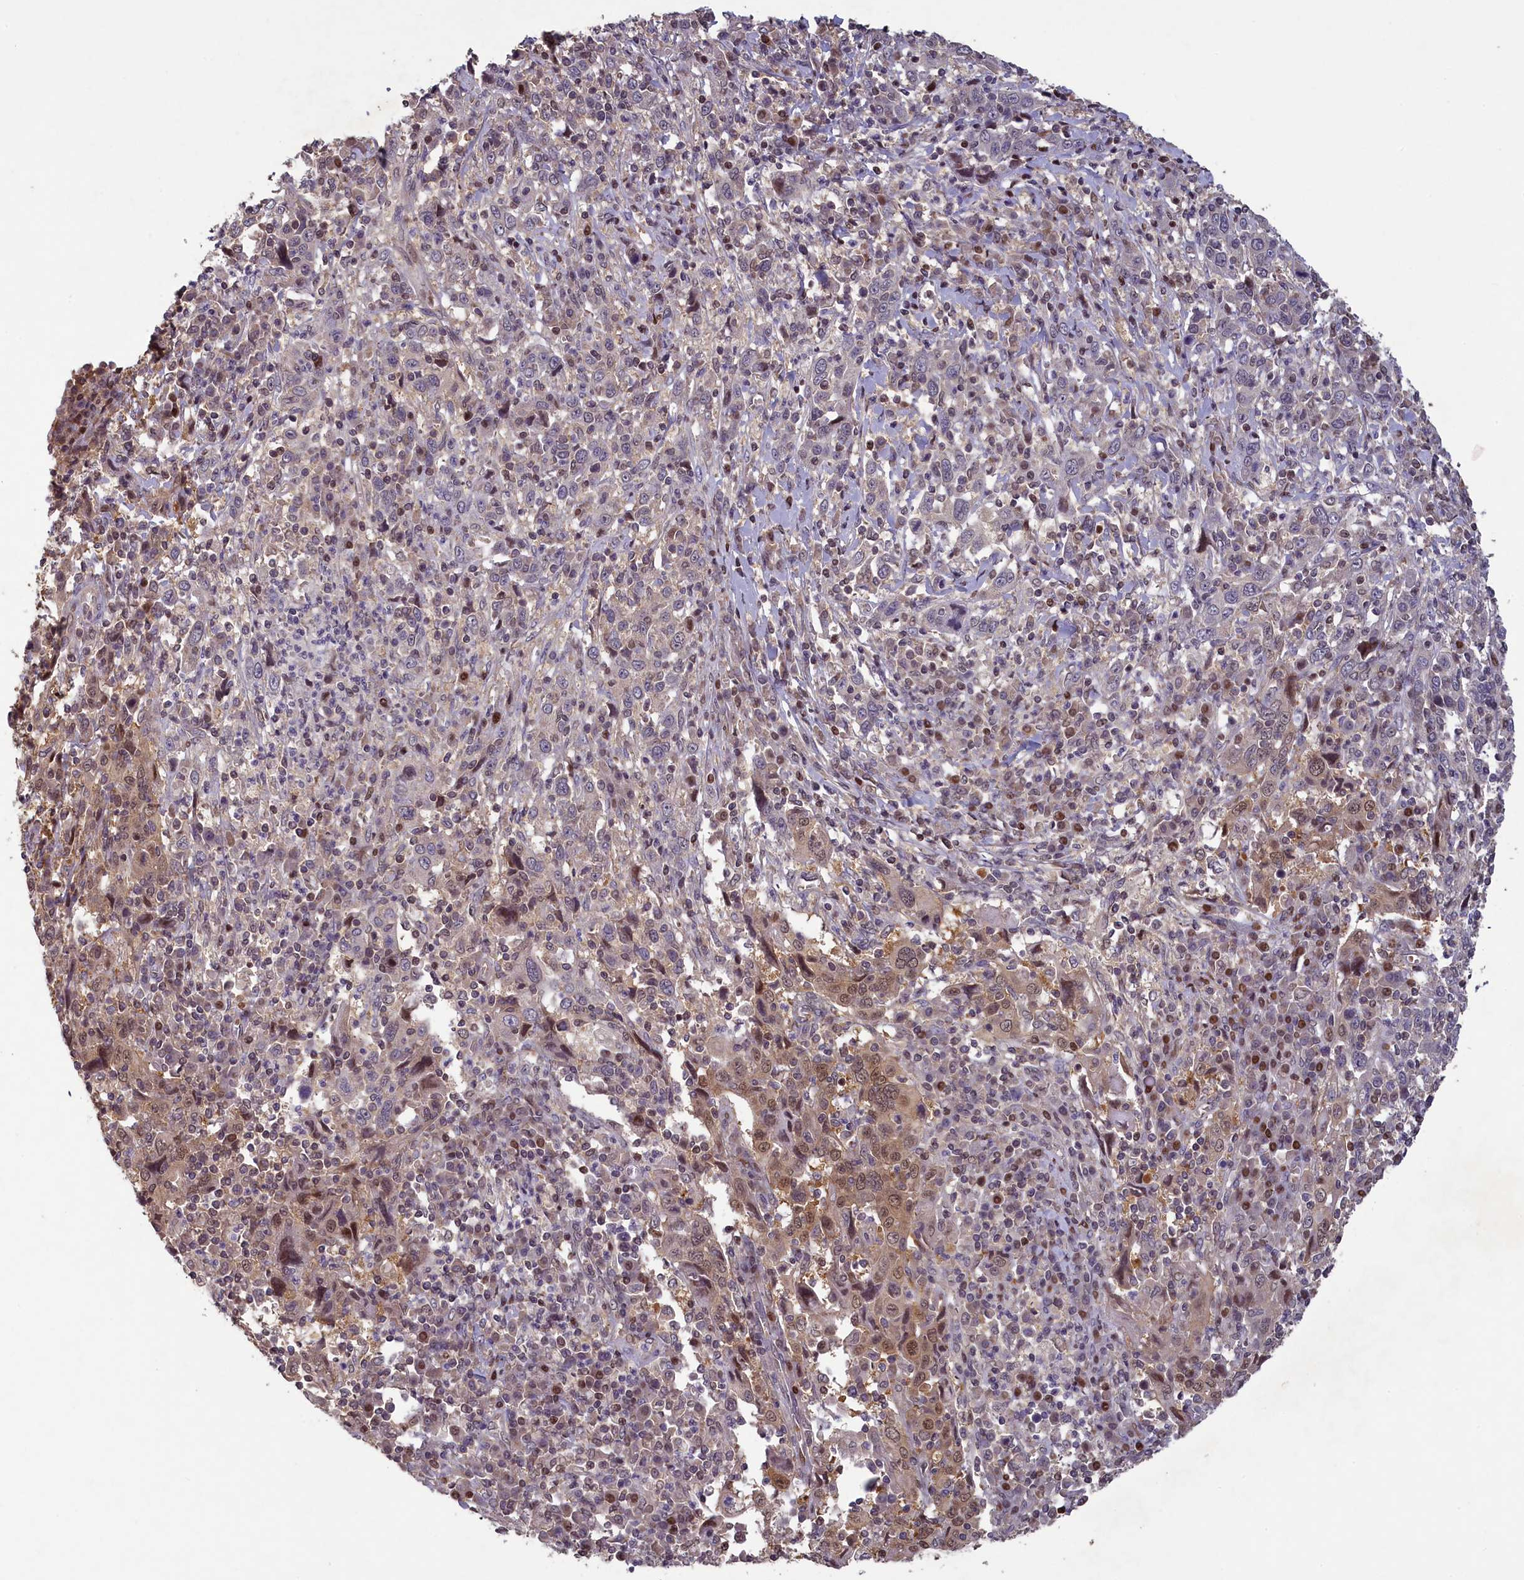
{"staining": {"intensity": "weak", "quantity": "<25%", "location": "nuclear"}, "tissue": "cervical cancer", "cell_type": "Tumor cells", "image_type": "cancer", "snomed": [{"axis": "morphology", "description": "Squamous cell carcinoma, NOS"}, {"axis": "topography", "description": "Cervix"}], "caption": "The photomicrograph shows no staining of tumor cells in squamous cell carcinoma (cervical).", "gene": "NUBP1", "patient": {"sex": "female", "age": 46}}